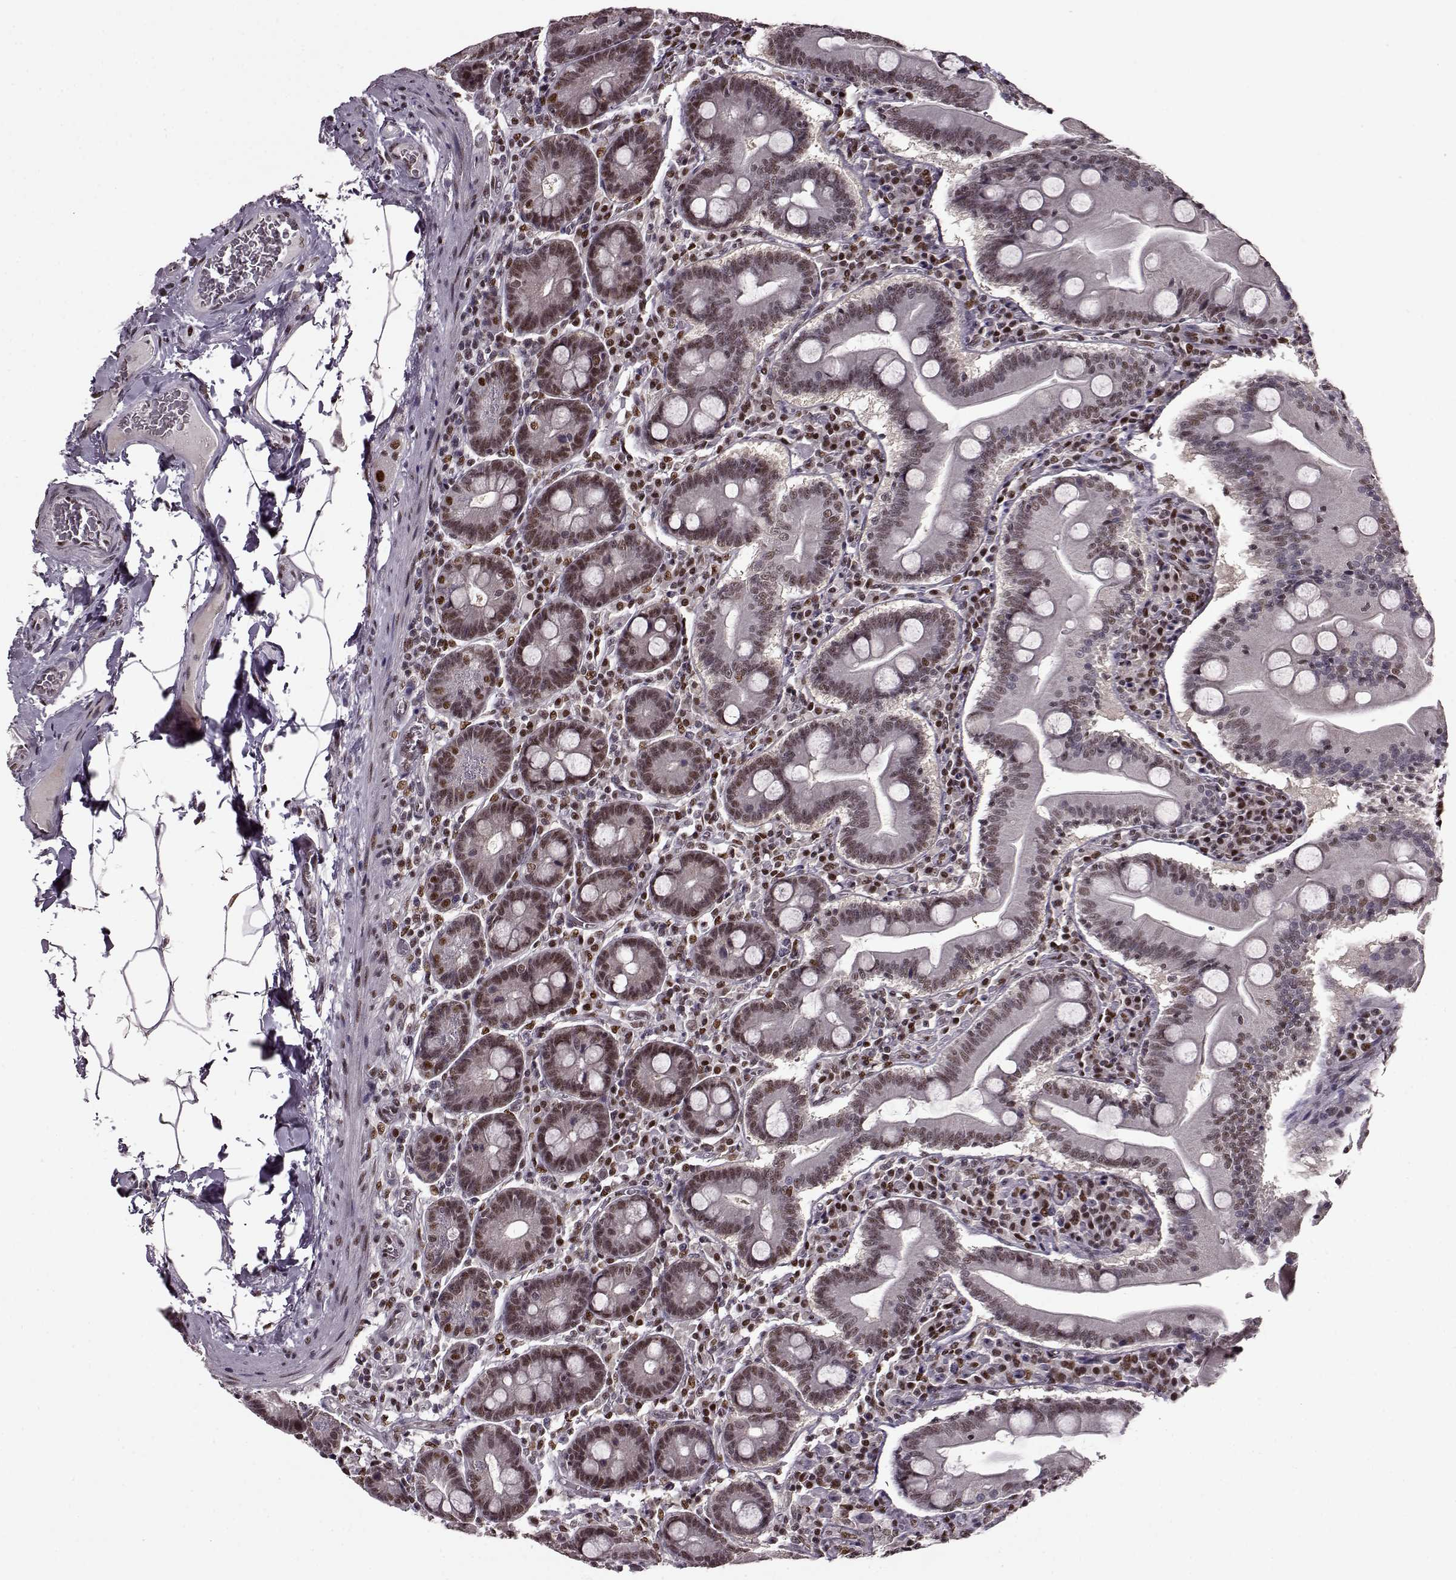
{"staining": {"intensity": "weak", "quantity": ">75%", "location": "nuclear"}, "tissue": "small intestine", "cell_type": "Glandular cells", "image_type": "normal", "snomed": [{"axis": "morphology", "description": "Normal tissue, NOS"}, {"axis": "topography", "description": "Small intestine"}], "caption": "Small intestine stained for a protein shows weak nuclear positivity in glandular cells. Immunohistochemistry stains the protein in brown and the nuclei are stained blue.", "gene": "FTO", "patient": {"sex": "male", "age": 37}}